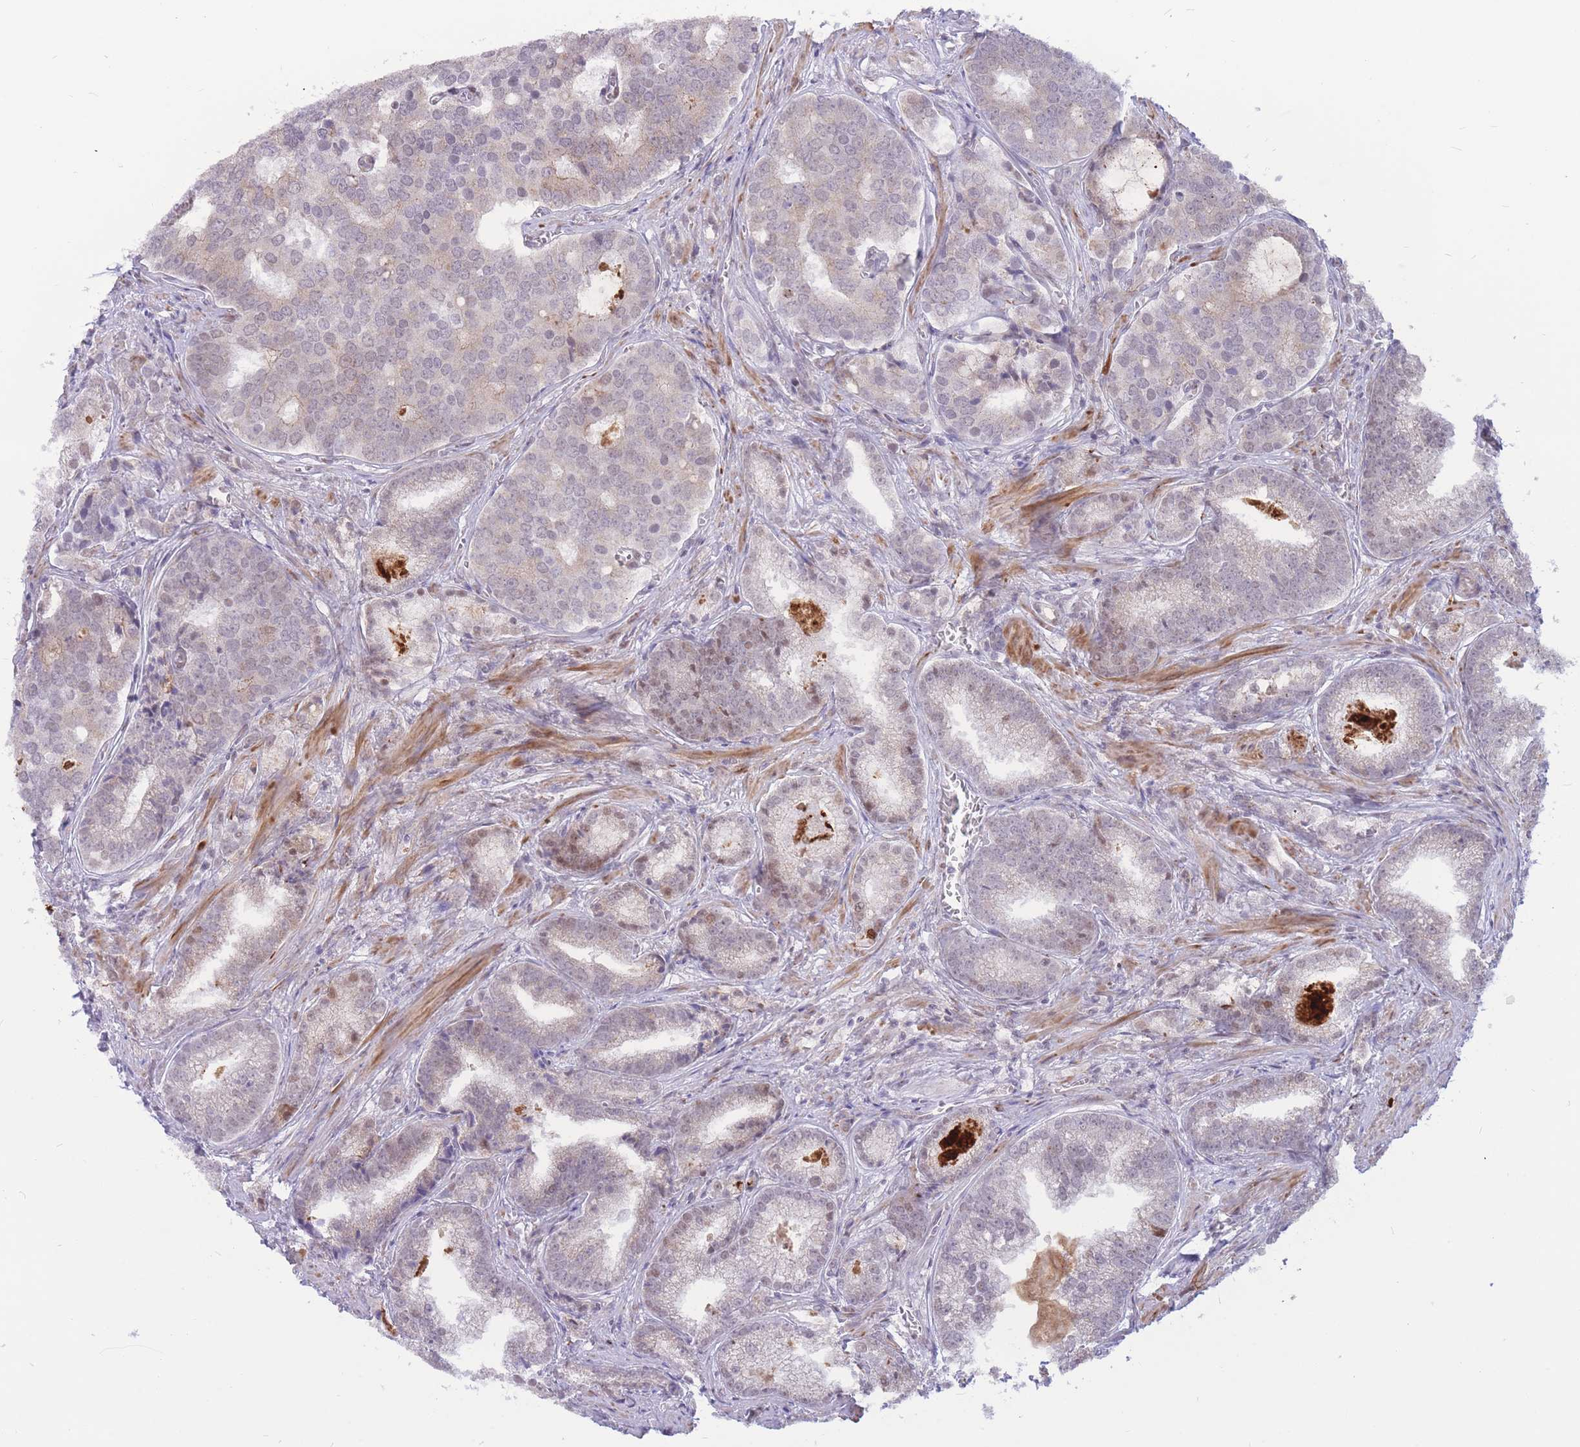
{"staining": {"intensity": "weak", "quantity": "<25%", "location": "nuclear"}, "tissue": "prostate cancer", "cell_type": "Tumor cells", "image_type": "cancer", "snomed": [{"axis": "morphology", "description": "Adenocarcinoma, High grade"}, {"axis": "topography", "description": "Prostate"}], "caption": "DAB (3,3'-diaminobenzidine) immunohistochemical staining of prostate cancer (high-grade adenocarcinoma) displays no significant positivity in tumor cells. Brightfield microscopy of immunohistochemistry stained with DAB (brown) and hematoxylin (blue), captured at high magnification.", "gene": "ADD2", "patient": {"sex": "male", "age": 67}}